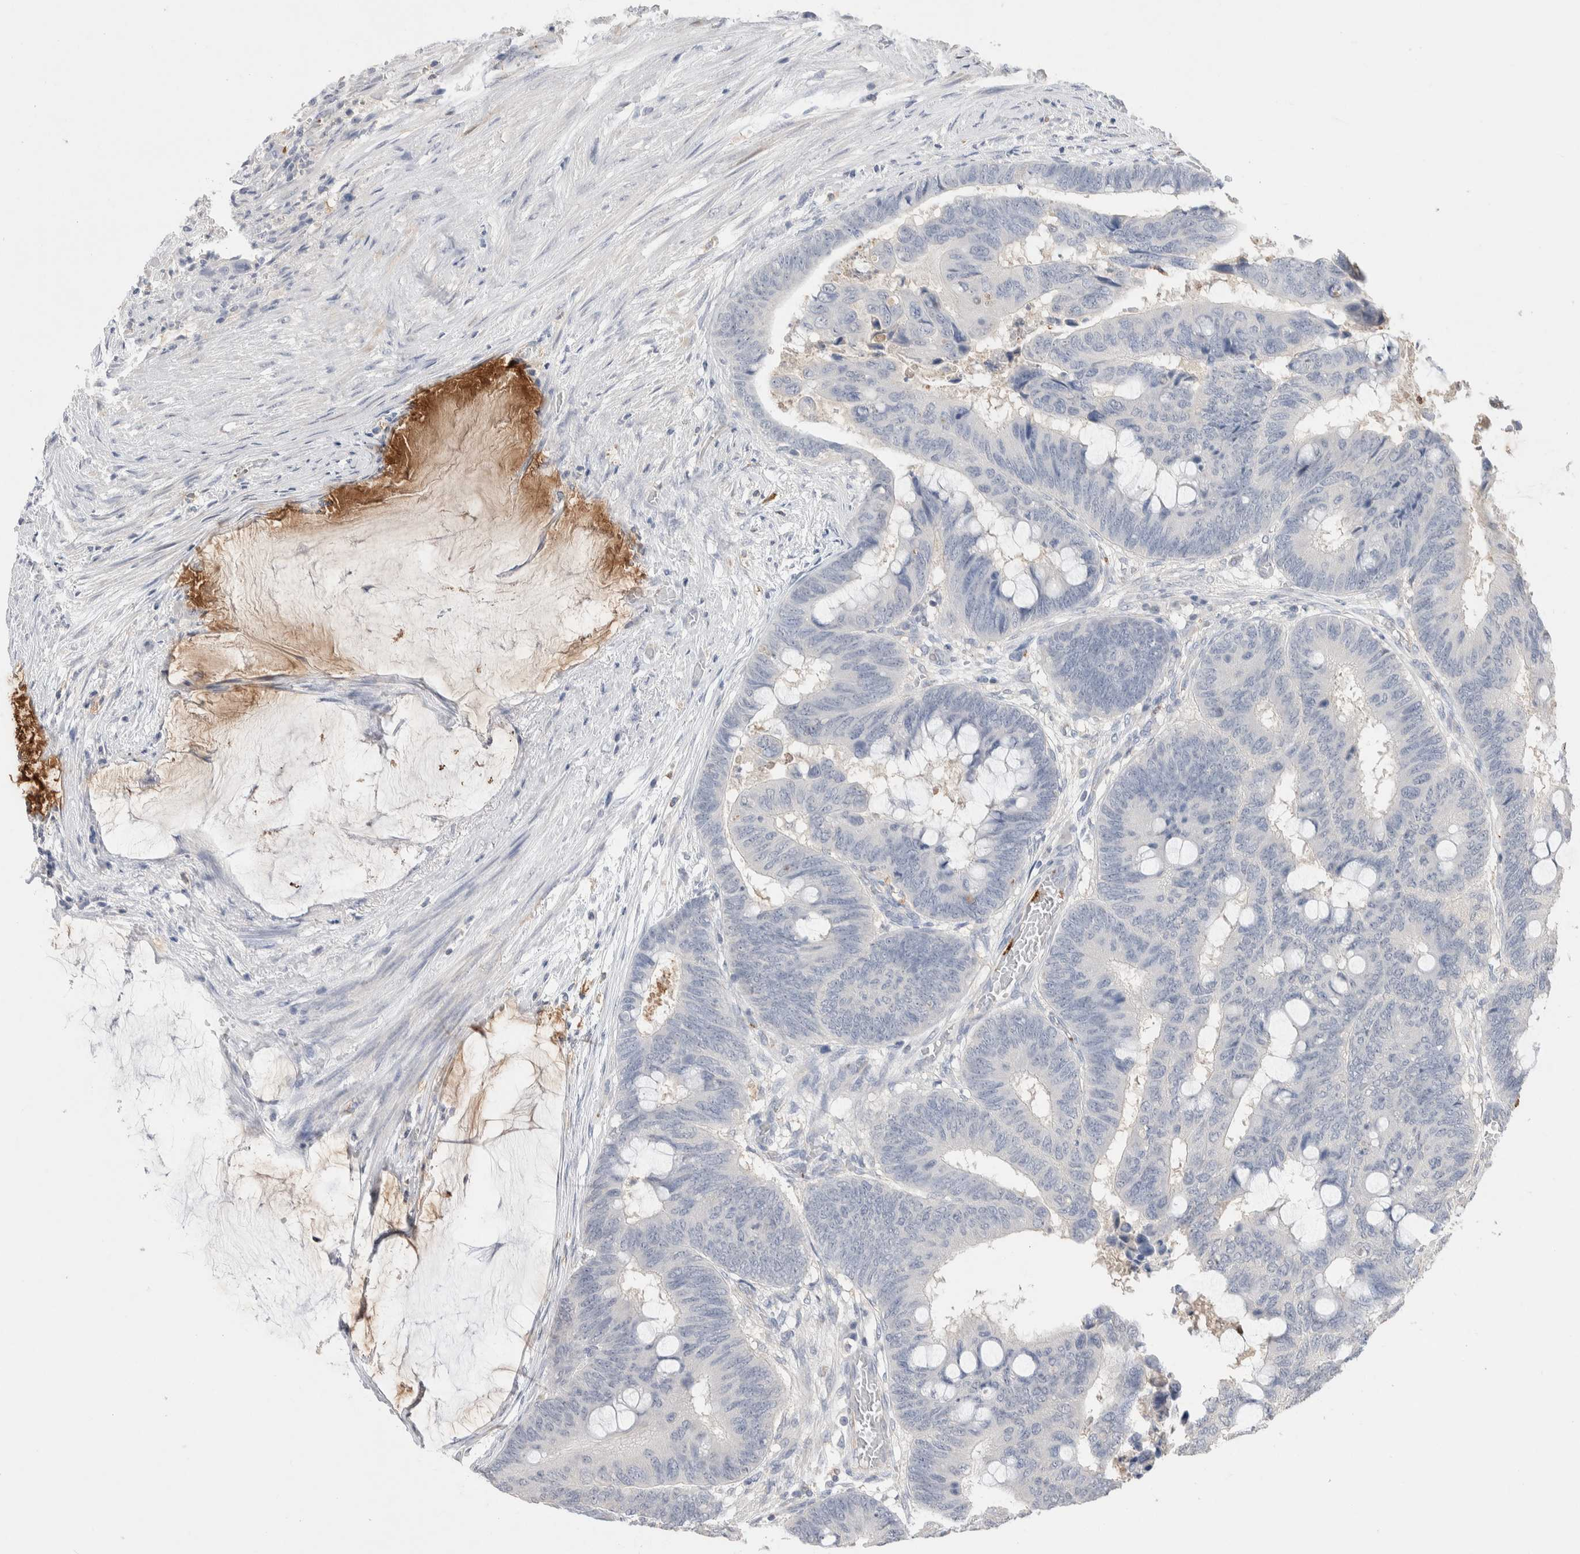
{"staining": {"intensity": "negative", "quantity": "none", "location": "none"}, "tissue": "colorectal cancer", "cell_type": "Tumor cells", "image_type": "cancer", "snomed": [{"axis": "morphology", "description": "Normal tissue, NOS"}, {"axis": "morphology", "description": "Adenocarcinoma, NOS"}, {"axis": "topography", "description": "Rectum"}], "caption": "Tumor cells show no significant staining in colorectal cancer.", "gene": "FFAR2", "patient": {"sex": "male", "age": 92}}